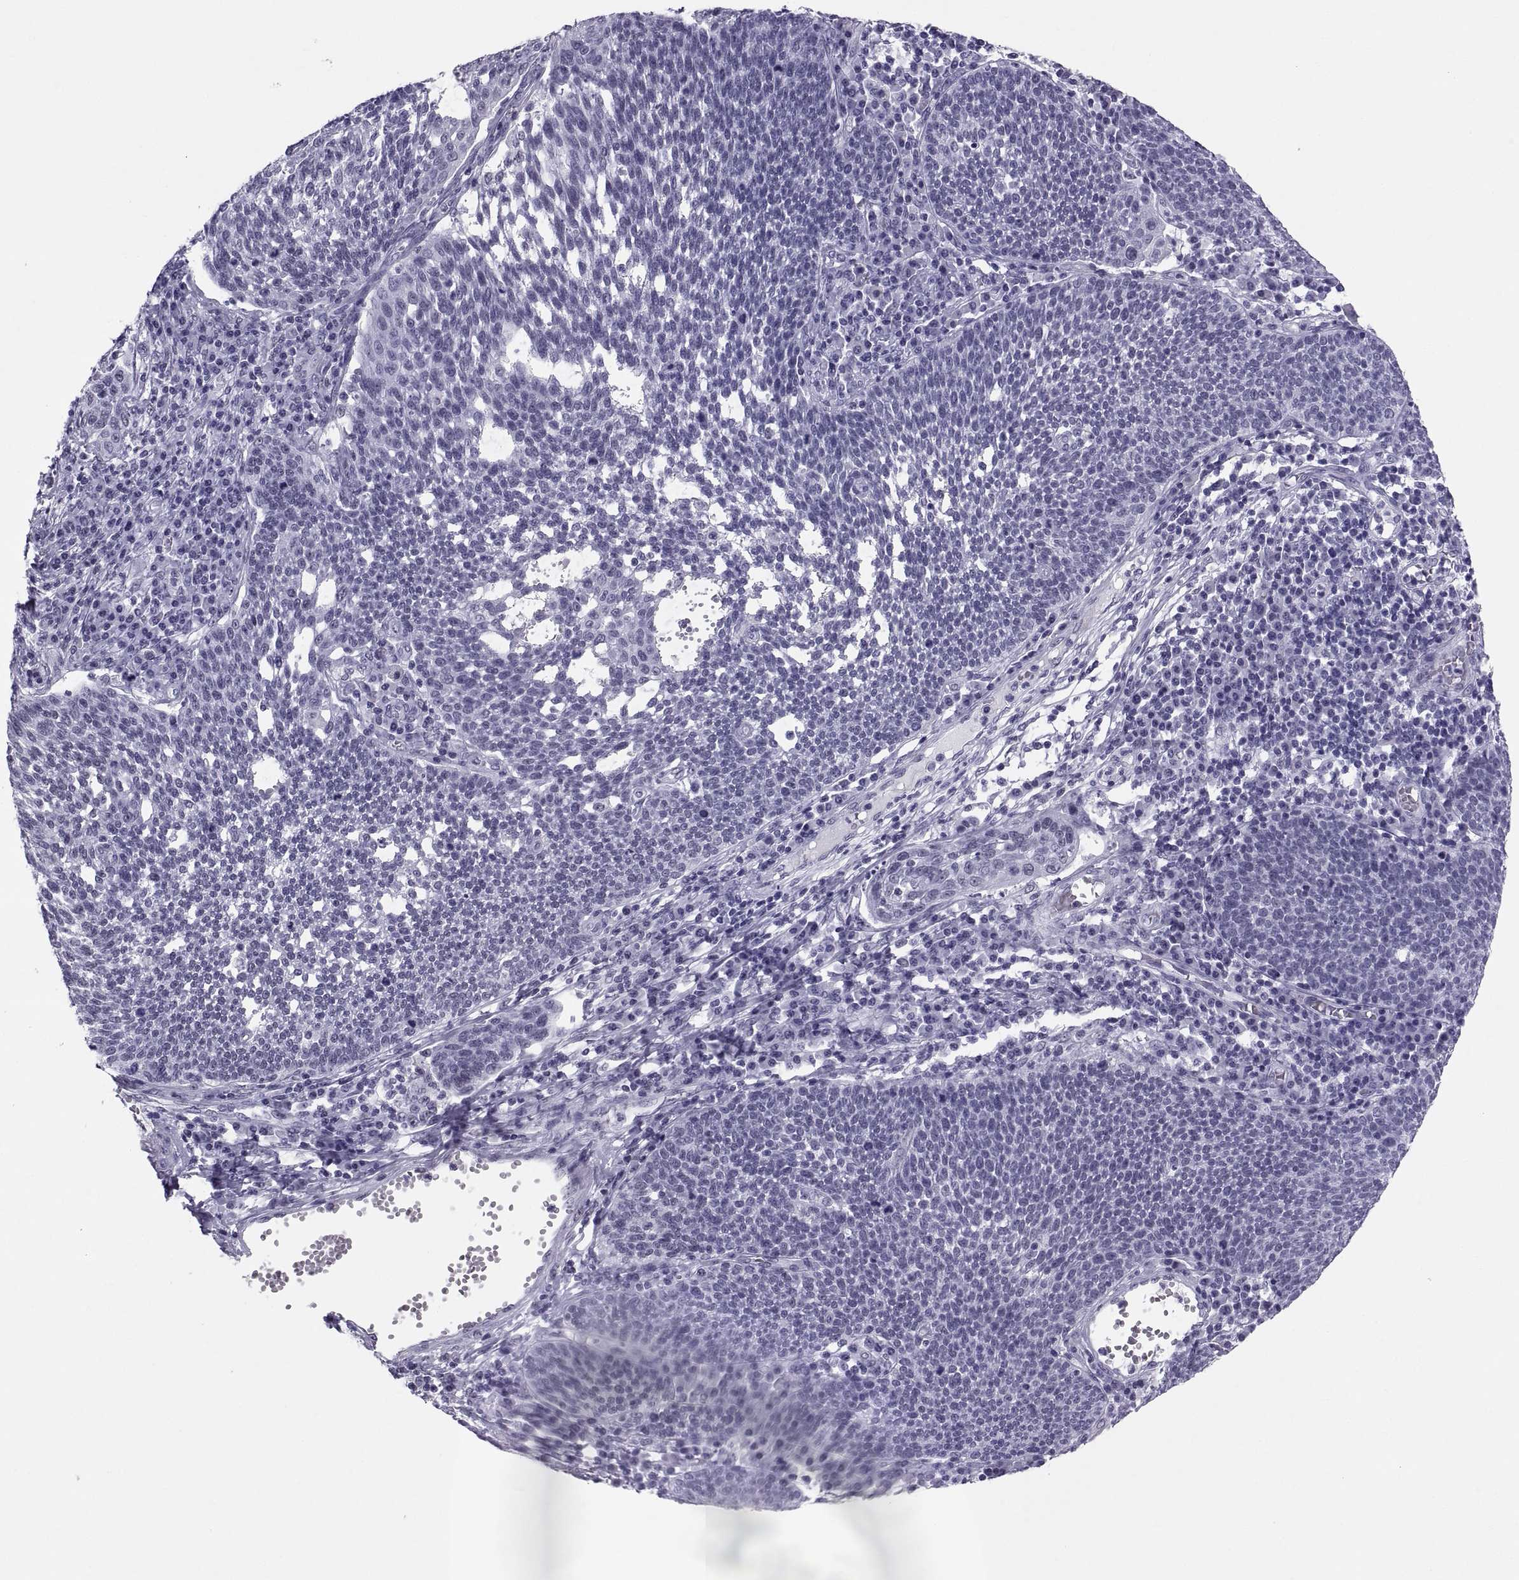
{"staining": {"intensity": "negative", "quantity": "none", "location": "none"}, "tissue": "cervical cancer", "cell_type": "Tumor cells", "image_type": "cancer", "snomed": [{"axis": "morphology", "description": "Squamous cell carcinoma, NOS"}, {"axis": "topography", "description": "Cervix"}], "caption": "Tumor cells show no significant positivity in cervical cancer.", "gene": "NEUROD6", "patient": {"sex": "female", "age": 34}}